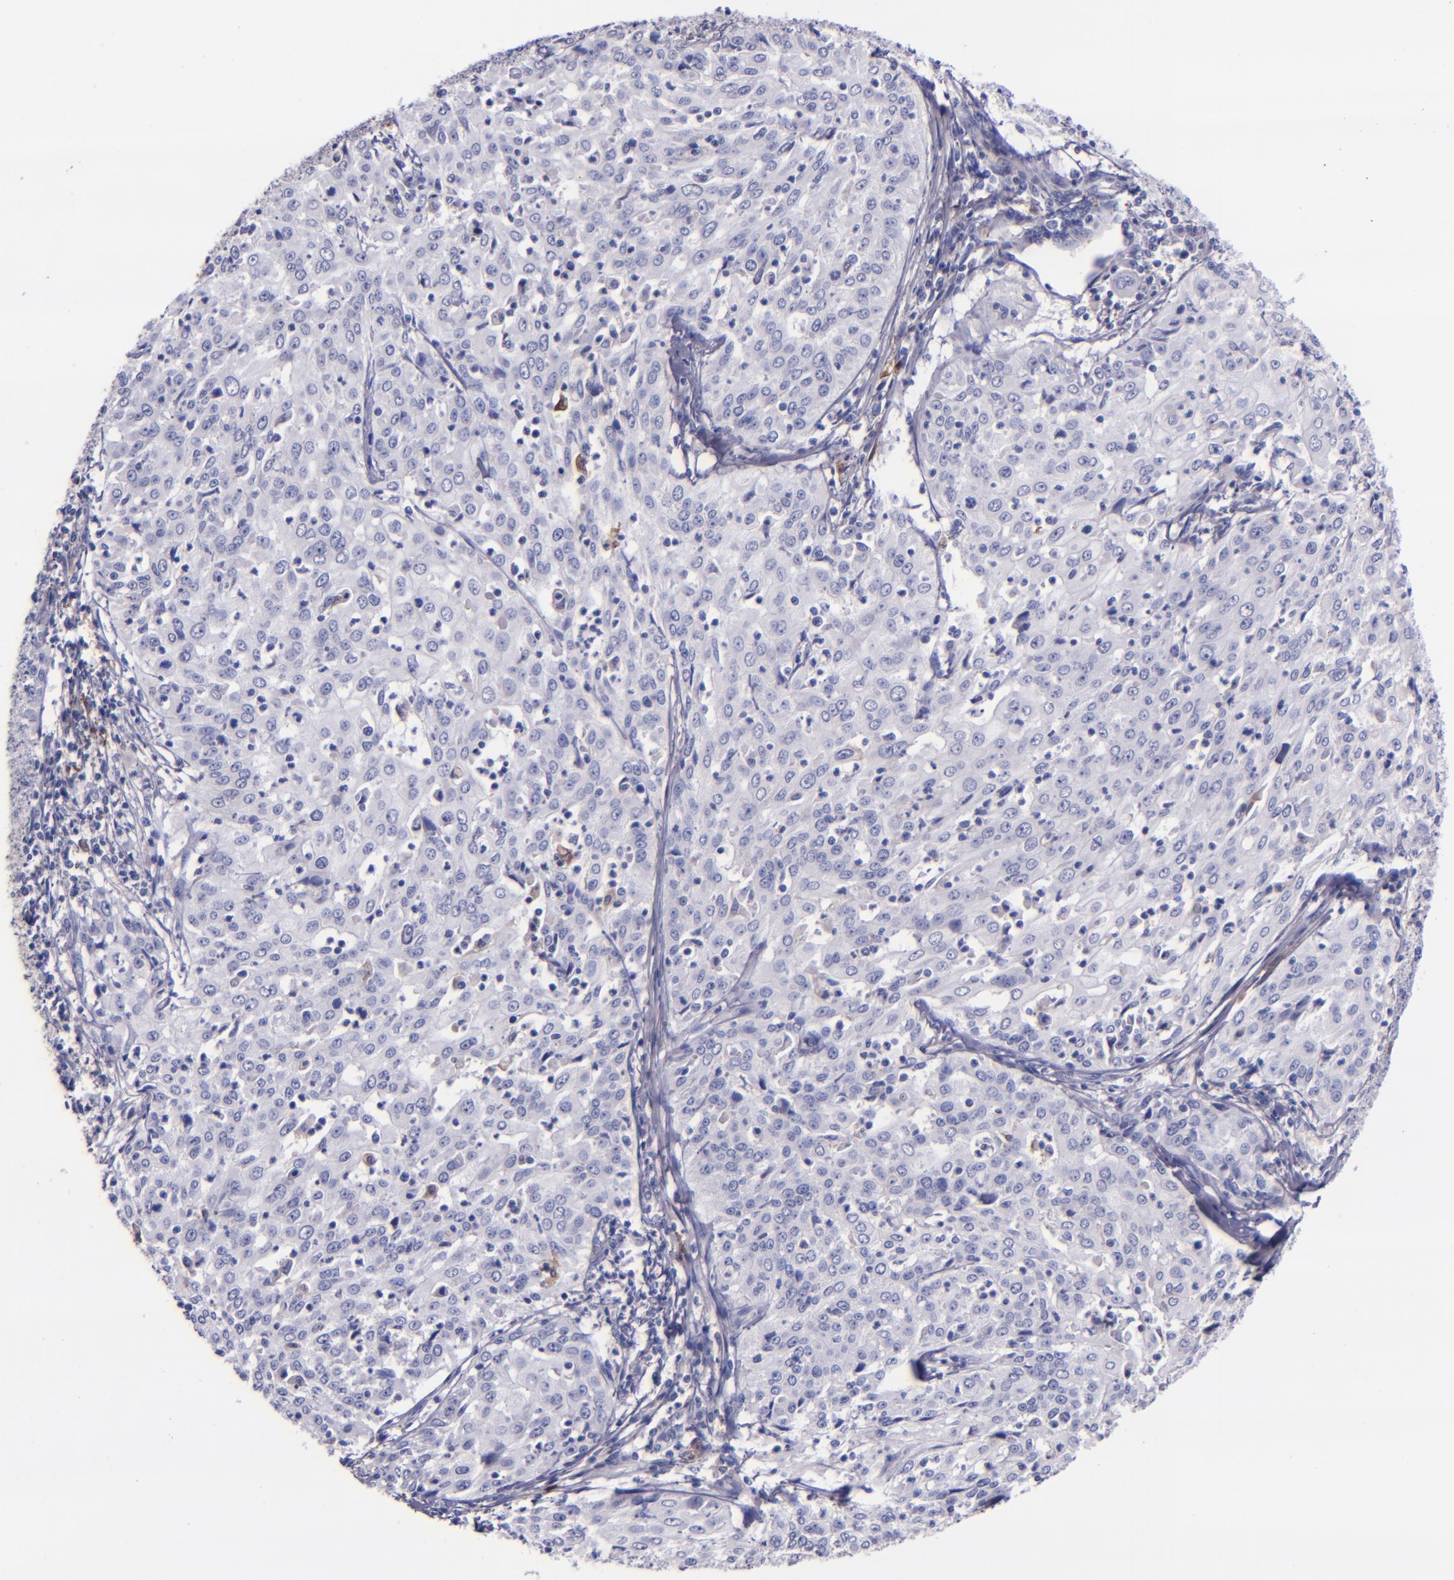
{"staining": {"intensity": "negative", "quantity": "none", "location": "none"}, "tissue": "cervical cancer", "cell_type": "Tumor cells", "image_type": "cancer", "snomed": [{"axis": "morphology", "description": "Squamous cell carcinoma, NOS"}, {"axis": "topography", "description": "Cervix"}], "caption": "An immunohistochemistry (IHC) photomicrograph of cervical squamous cell carcinoma is shown. There is no staining in tumor cells of cervical squamous cell carcinoma.", "gene": "F13A1", "patient": {"sex": "female", "age": 39}}